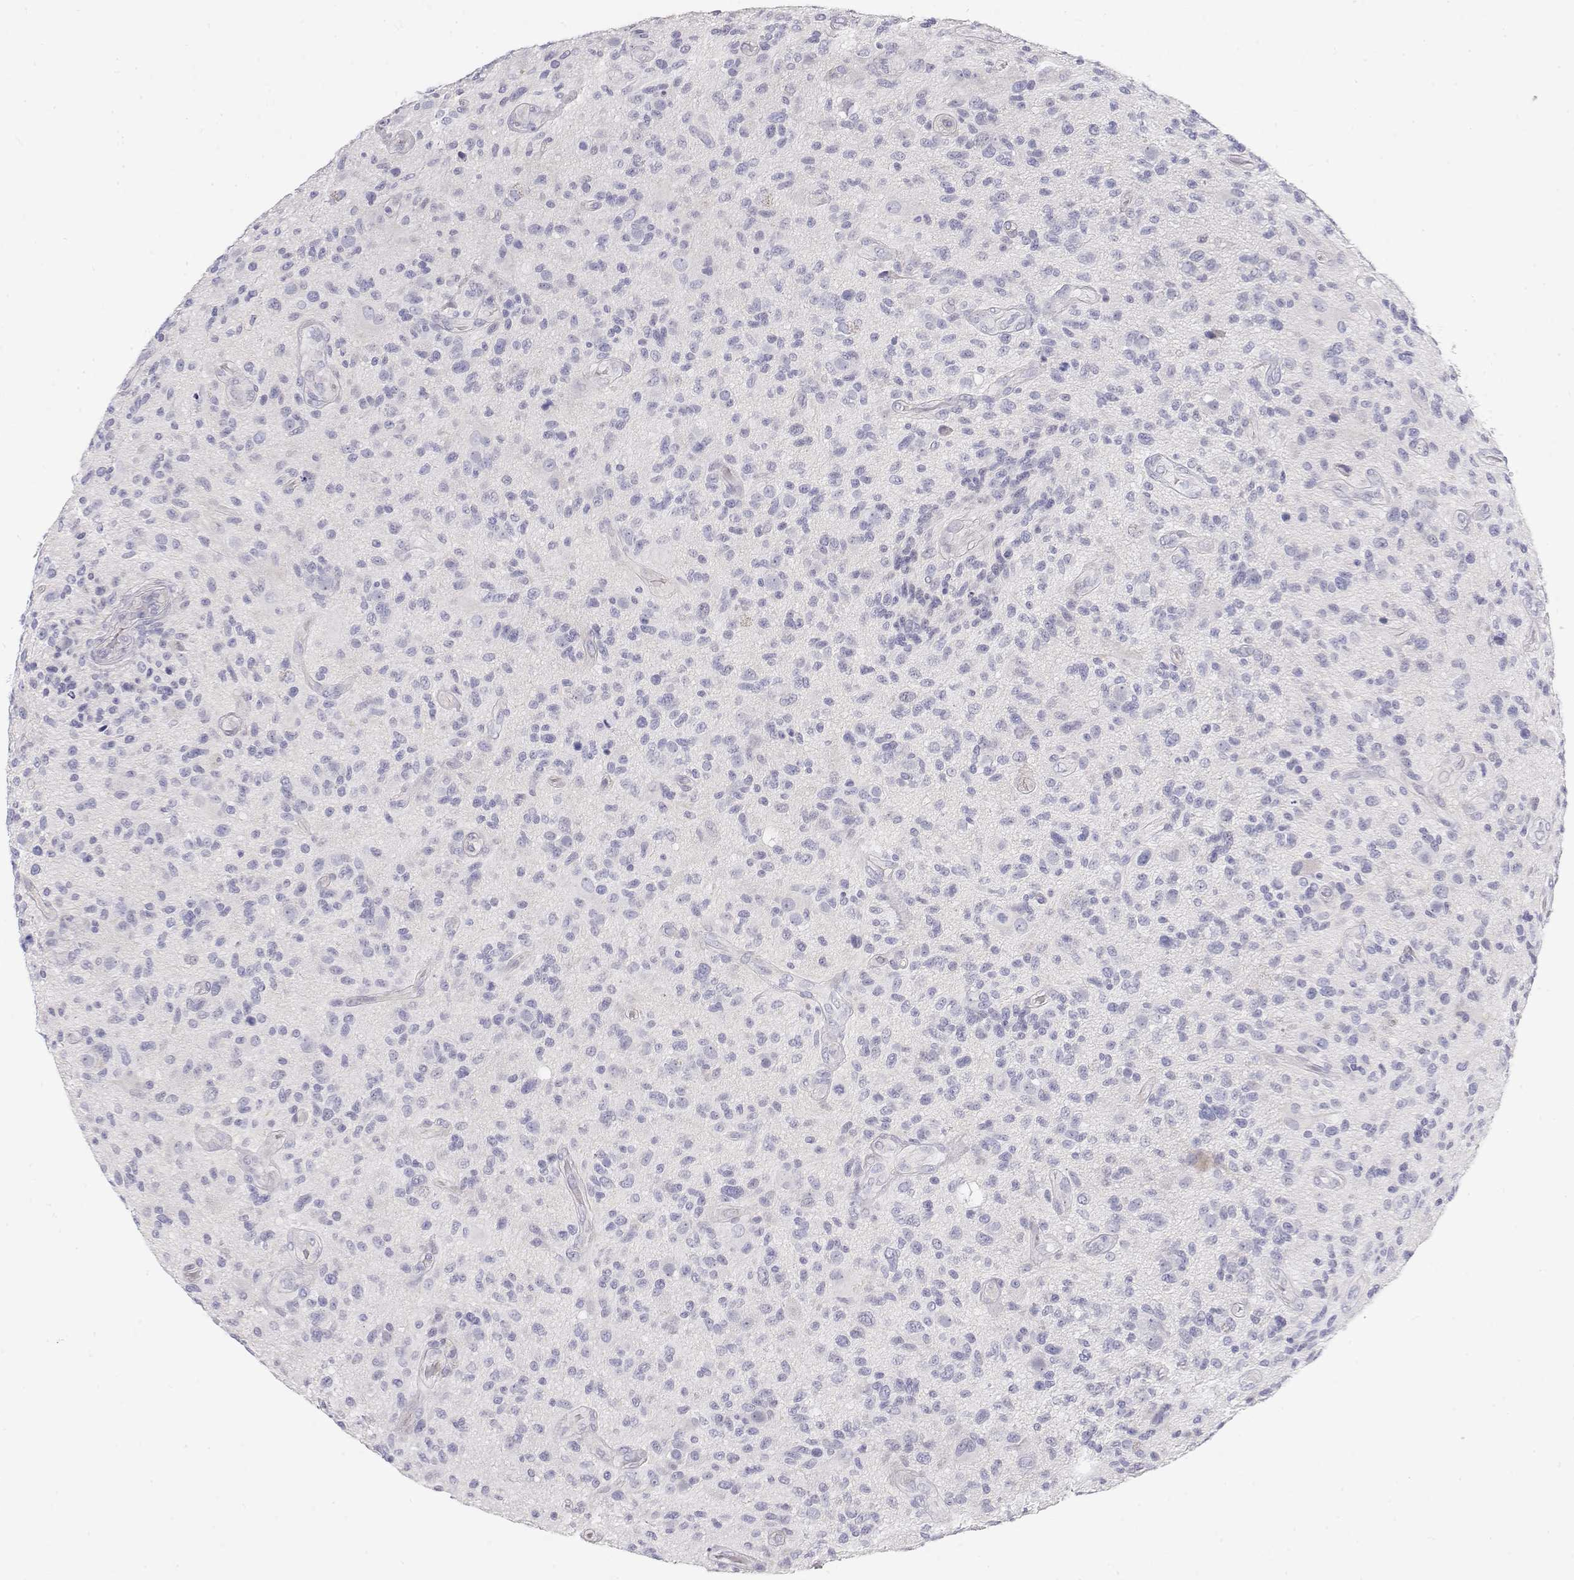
{"staining": {"intensity": "negative", "quantity": "none", "location": "none"}, "tissue": "glioma", "cell_type": "Tumor cells", "image_type": "cancer", "snomed": [{"axis": "morphology", "description": "Glioma, malignant, High grade"}, {"axis": "topography", "description": "Brain"}], "caption": "High-grade glioma (malignant) stained for a protein using immunohistochemistry (IHC) exhibits no expression tumor cells.", "gene": "MISP", "patient": {"sex": "male", "age": 47}}